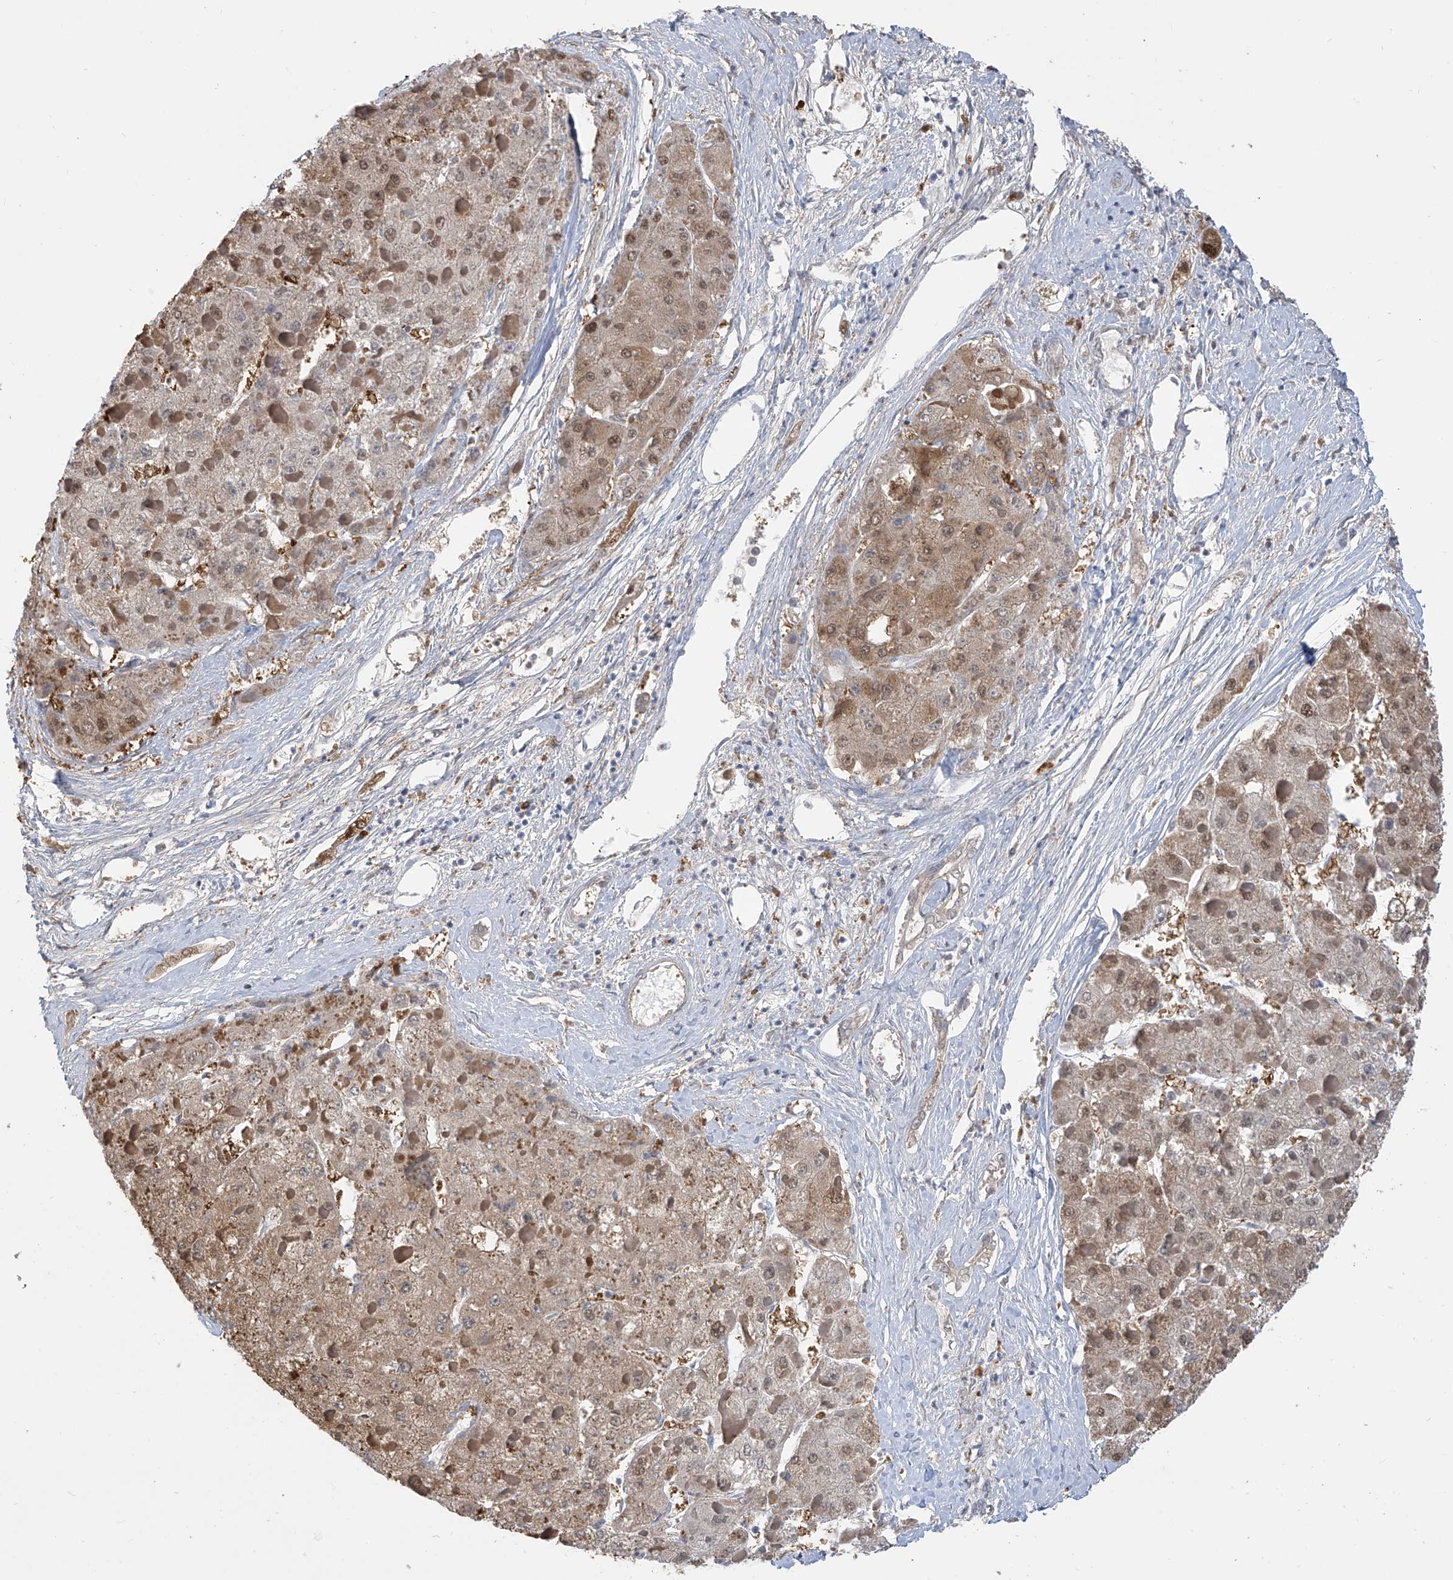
{"staining": {"intensity": "moderate", "quantity": ">75%", "location": "cytoplasmic/membranous,nuclear"}, "tissue": "liver cancer", "cell_type": "Tumor cells", "image_type": "cancer", "snomed": [{"axis": "morphology", "description": "Carcinoma, Hepatocellular, NOS"}, {"axis": "topography", "description": "Liver"}], "caption": "Immunohistochemical staining of human hepatocellular carcinoma (liver) reveals medium levels of moderate cytoplasmic/membranous and nuclear protein staining in about >75% of tumor cells.", "gene": "IDH1", "patient": {"sex": "female", "age": 73}}